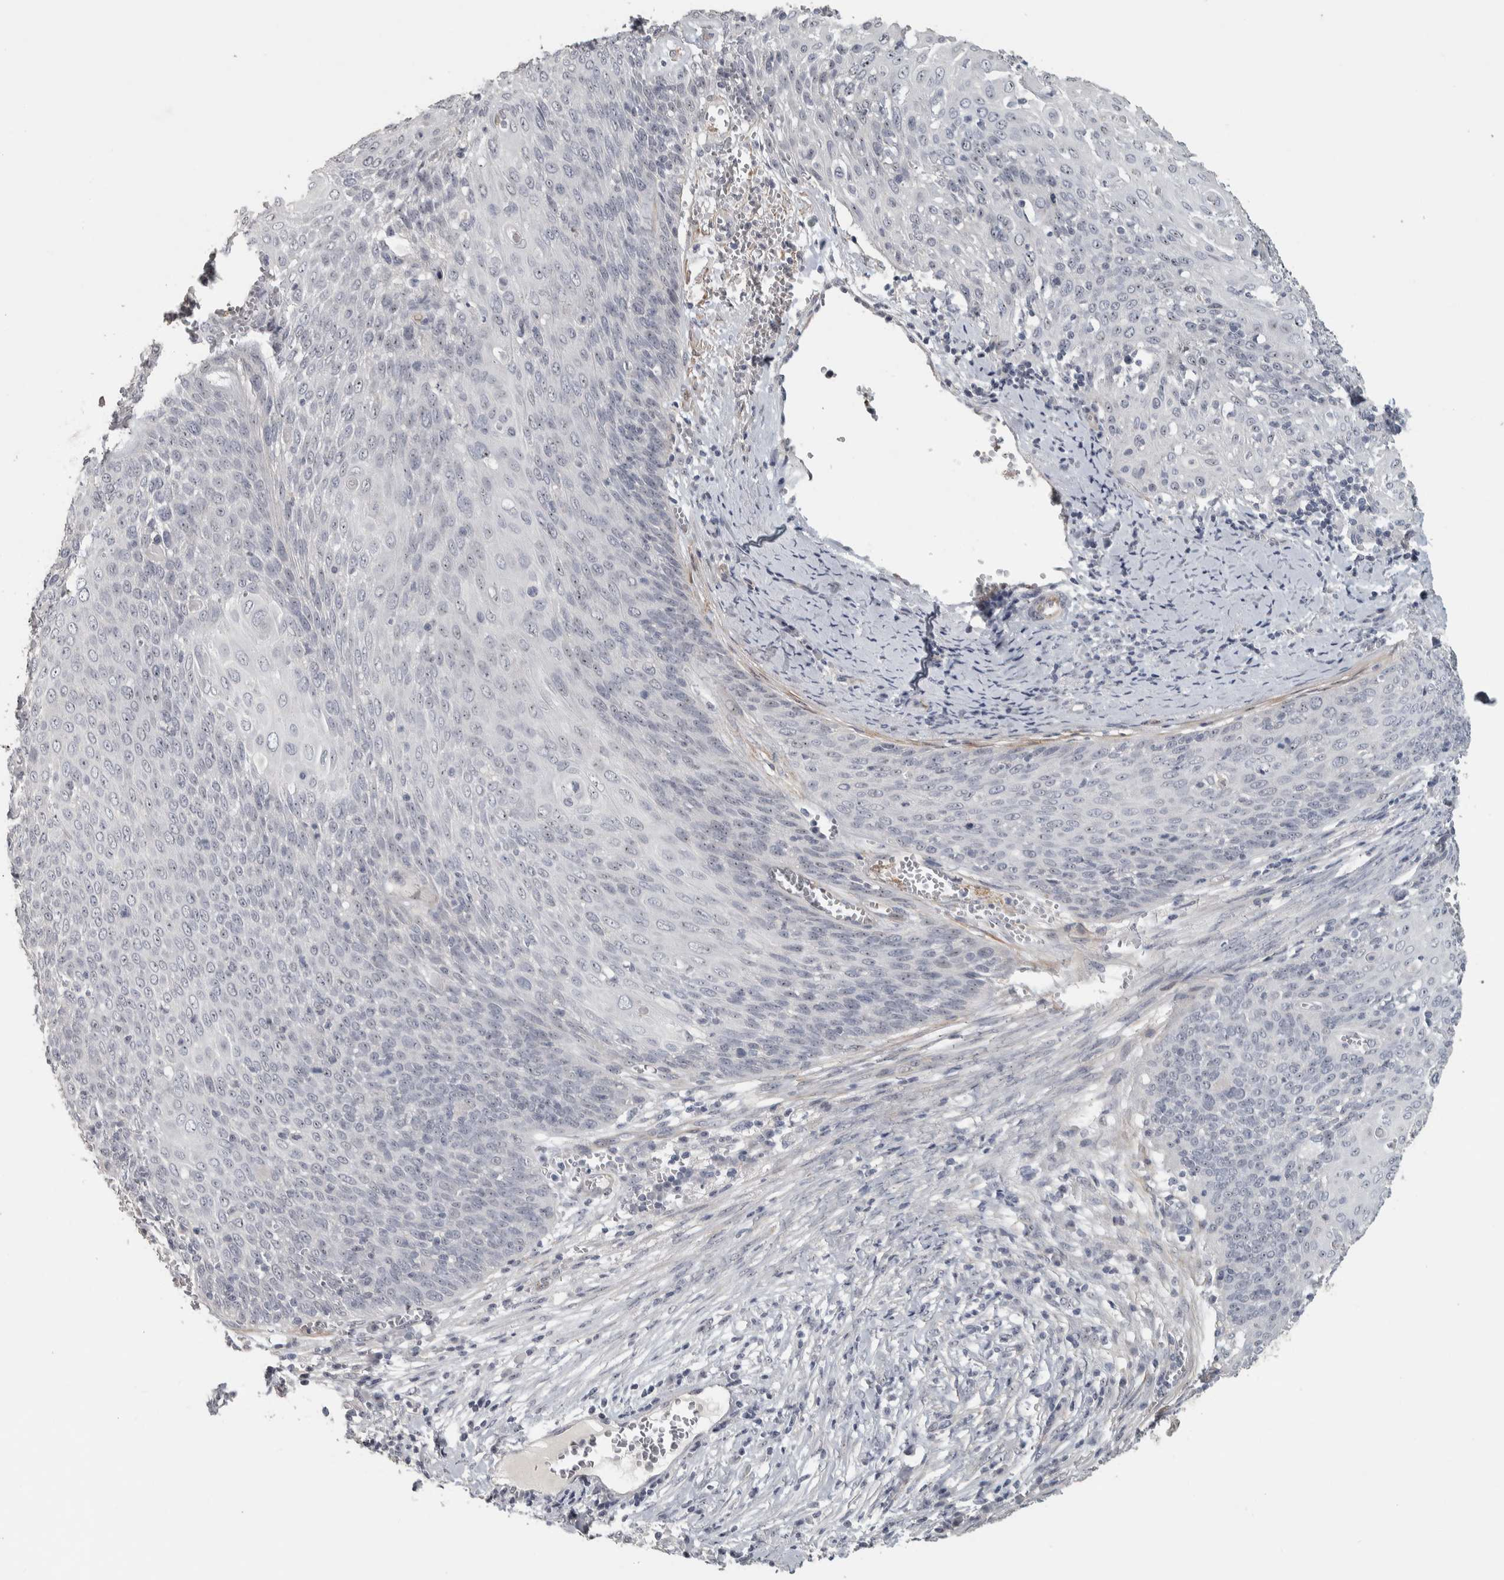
{"staining": {"intensity": "weak", "quantity": "<25%", "location": "nuclear"}, "tissue": "cervical cancer", "cell_type": "Tumor cells", "image_type": "cancer", "snomed": [{"axis": "morphology", "description": "Squamous cell carcinoma, NOS"}, {"axis": "topography", "description": "Cervix"}], "caption": "Histopathology image shows no protein staining in tumor cells of cervical cancer tissue.", "gene": "DCAF10", "patient": {"sex": "female", "age": 39}}